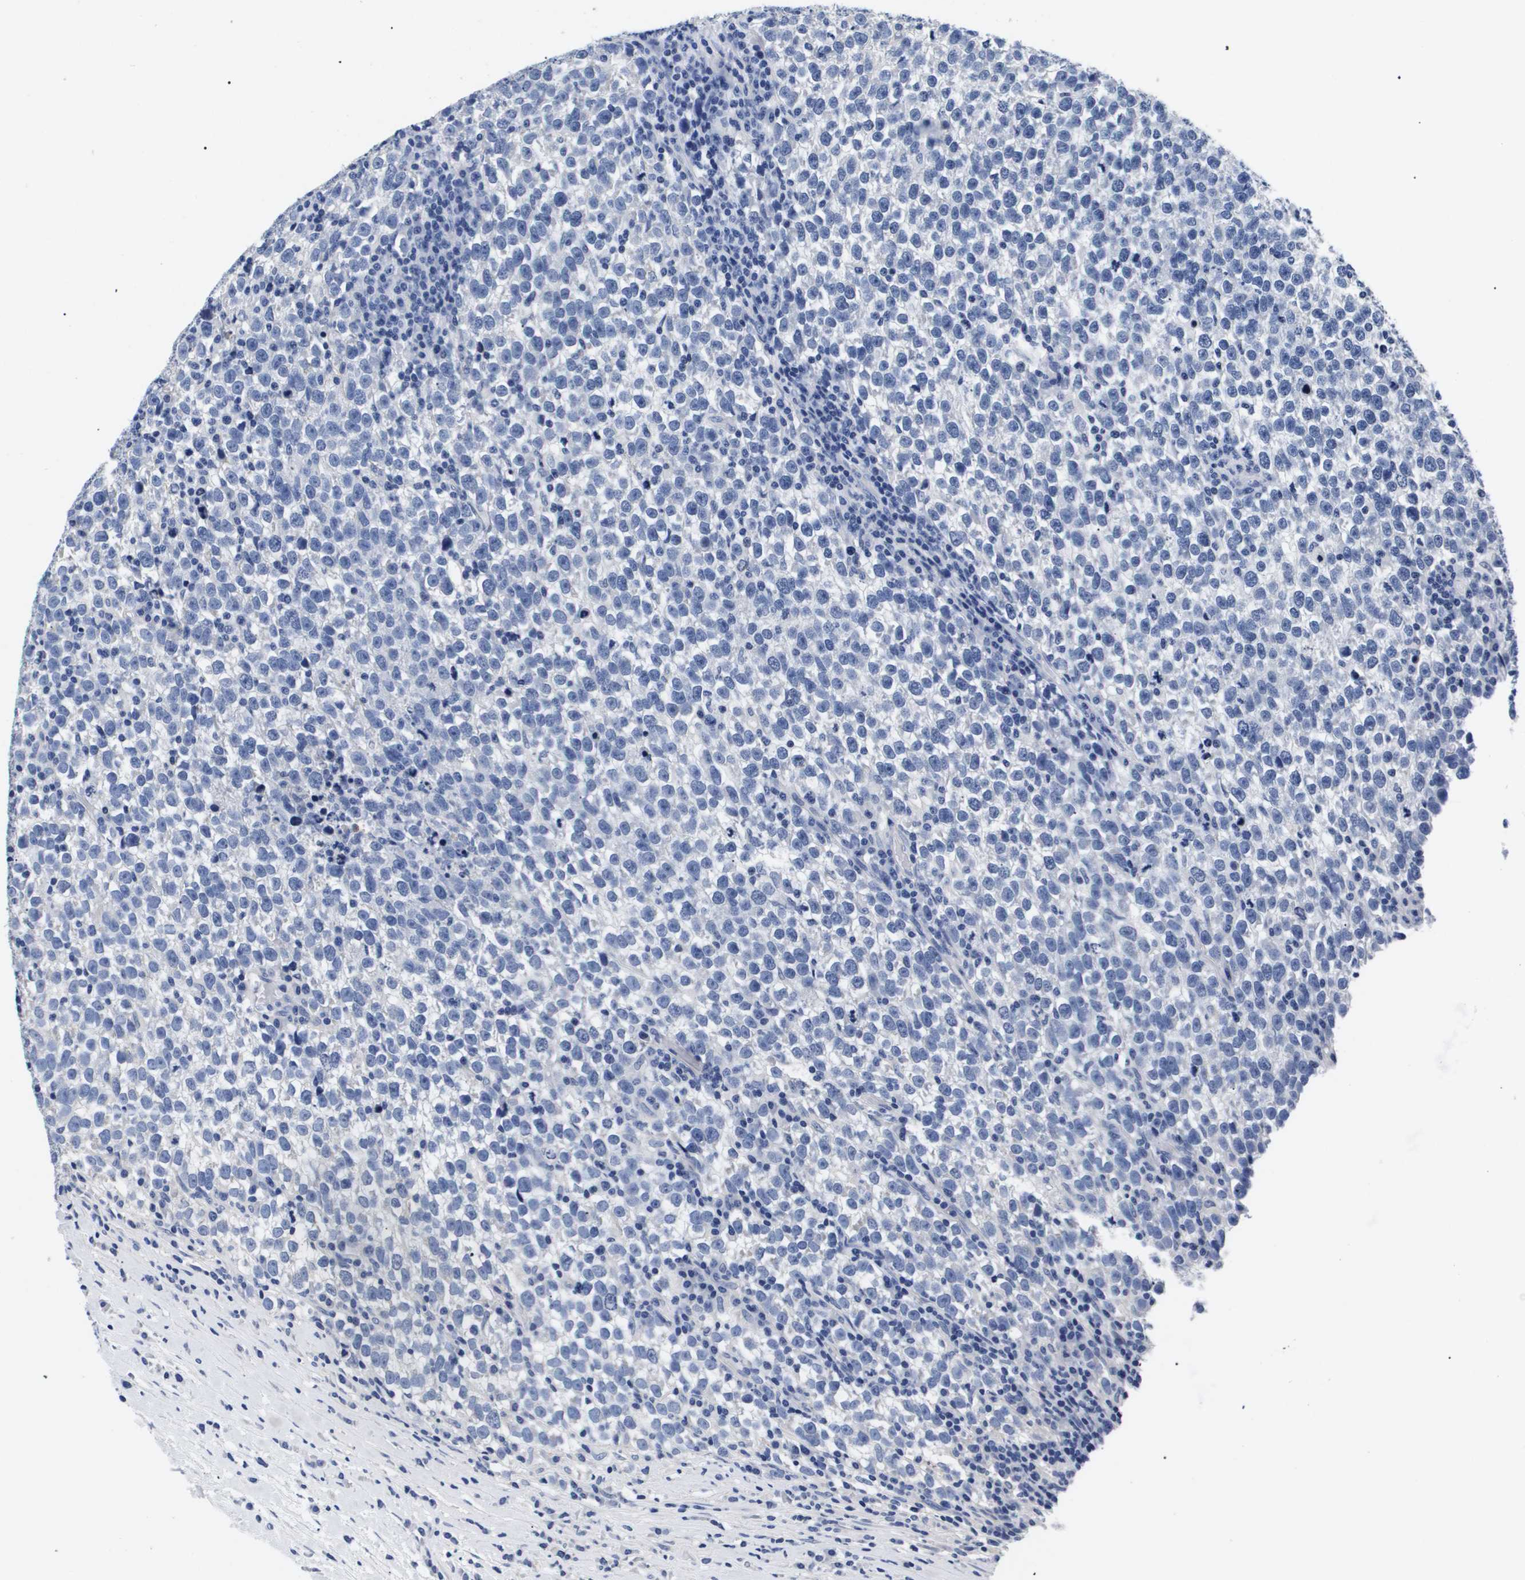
{"staining": {"intensity": "negative", "quantity": "none", "location": "none"}, "tissue": "testis cancer", "cell_type": "Tumor cells", "image_type": "cancer", "snomed": [{"axis": "morphology", "description": "Normal tissue, NOS"}, {"axis": "morphology", "description": "Seminoma, NOS"}, {"axis": "topography", "description": "Testis"}], "caption": "IHC micrograph of human testis cancer stained for a protein (brown), which displays no positivity in tumor cells.", "gene": "ATP6V0A4", "patient": {"sex": "male", "age": 43}}